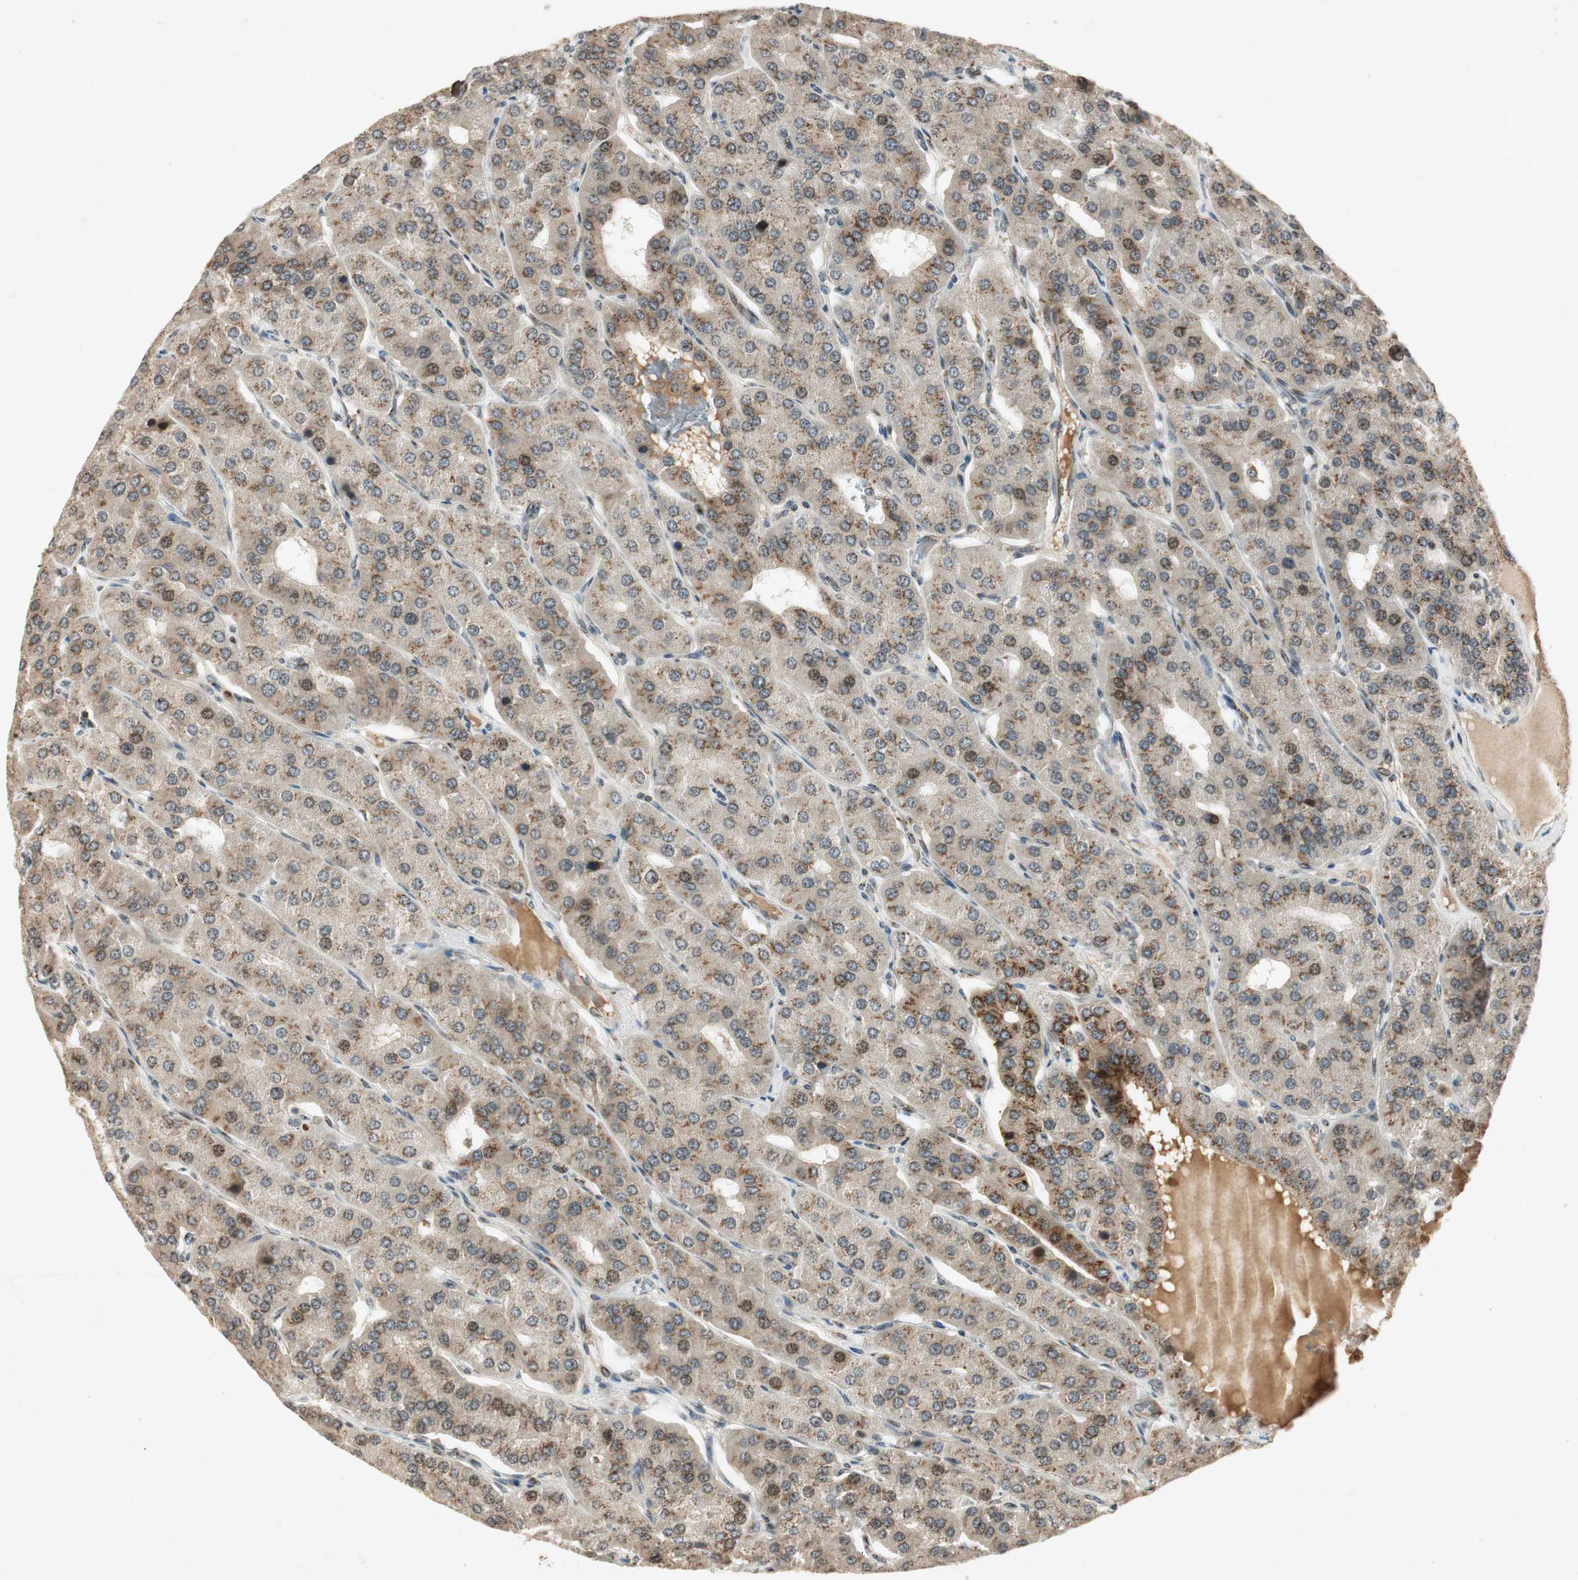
{"staining": {"intensity": "weak", "quantity": ">75%", "location": "cytoplasmic/membranous"}, "tissue": "parathyroid gland", "cell_type": "Glandular cells", "image_type": "normal", "snomed": [{"axis": "morphology", "description": "Normal tissue, NOS"}, {"axis": "morphology", "description": "Adenoma, NOS"}, {"axis": "topography", "description": "Parathyroid gland"}], "caption": "High-power microscopy captured an IHC histopathology image of normal parathyroid gland, revealing weak cytoplasmic/membranous expression in approximately >75% of glandular cells.", "gene": "NEO1", "patient": {"sex": "female", "age": 86}}